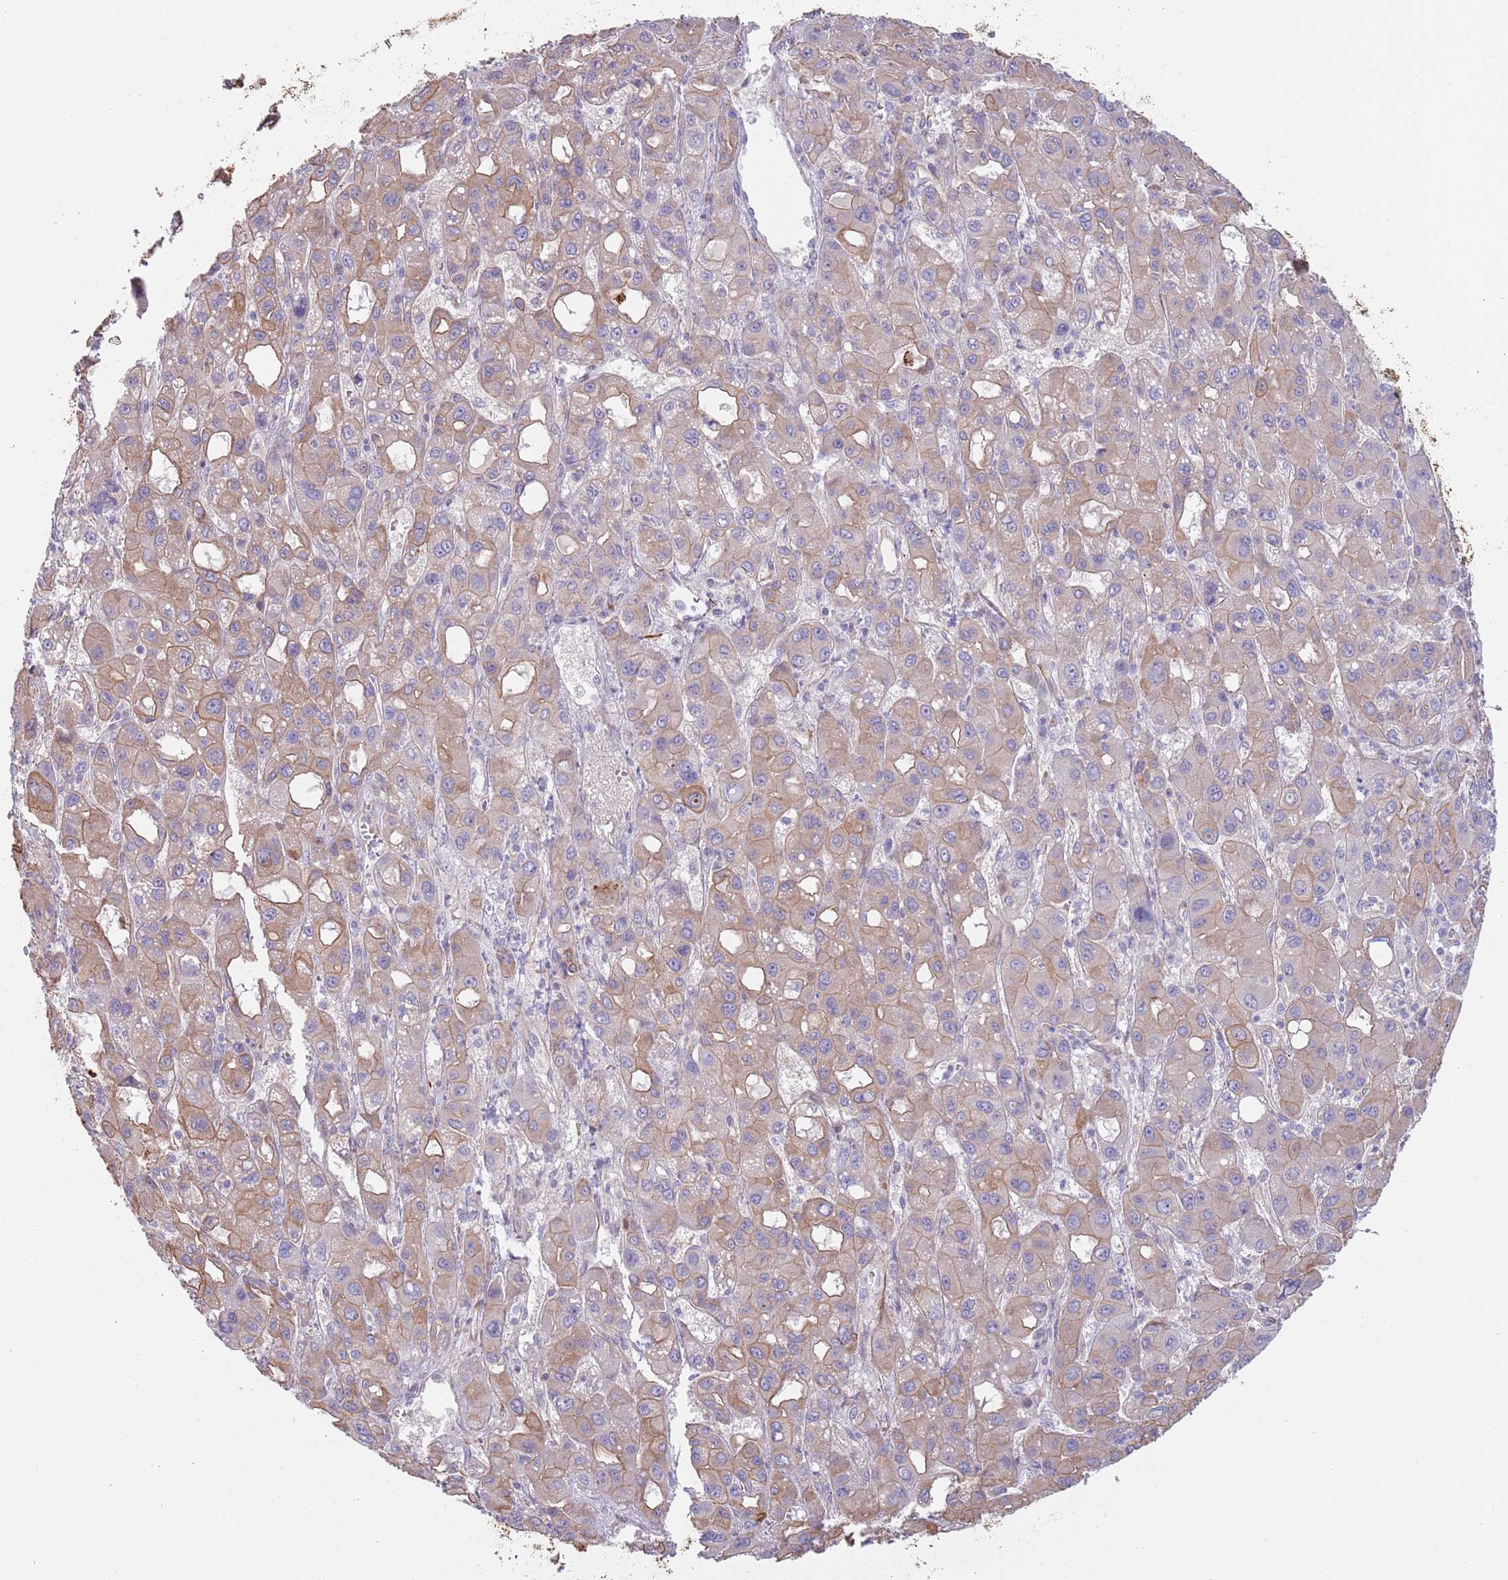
{"staining": {"intensity": "moderate", "quantity": "25%-75%", "location": "cytoplasmic/membranous"}, "tissue": "liver cancer", "cell_type": "Tumor cells", "image_type": "cancer", "snomed": [{"axis": "morphology", "description": "Carcinoma, Hepatocellular, NOS"}, {"axis": "topography", "description": "Liver"}], "caption": "IHC of human hepatocellular carcinoma (liver) exhibits medium levels of moderate cytoplasmic/membranous expression in about 25%-75% of tumor cells.", "gene": "MOGAT1", "patient": {"sex": "male", "age": 55}}